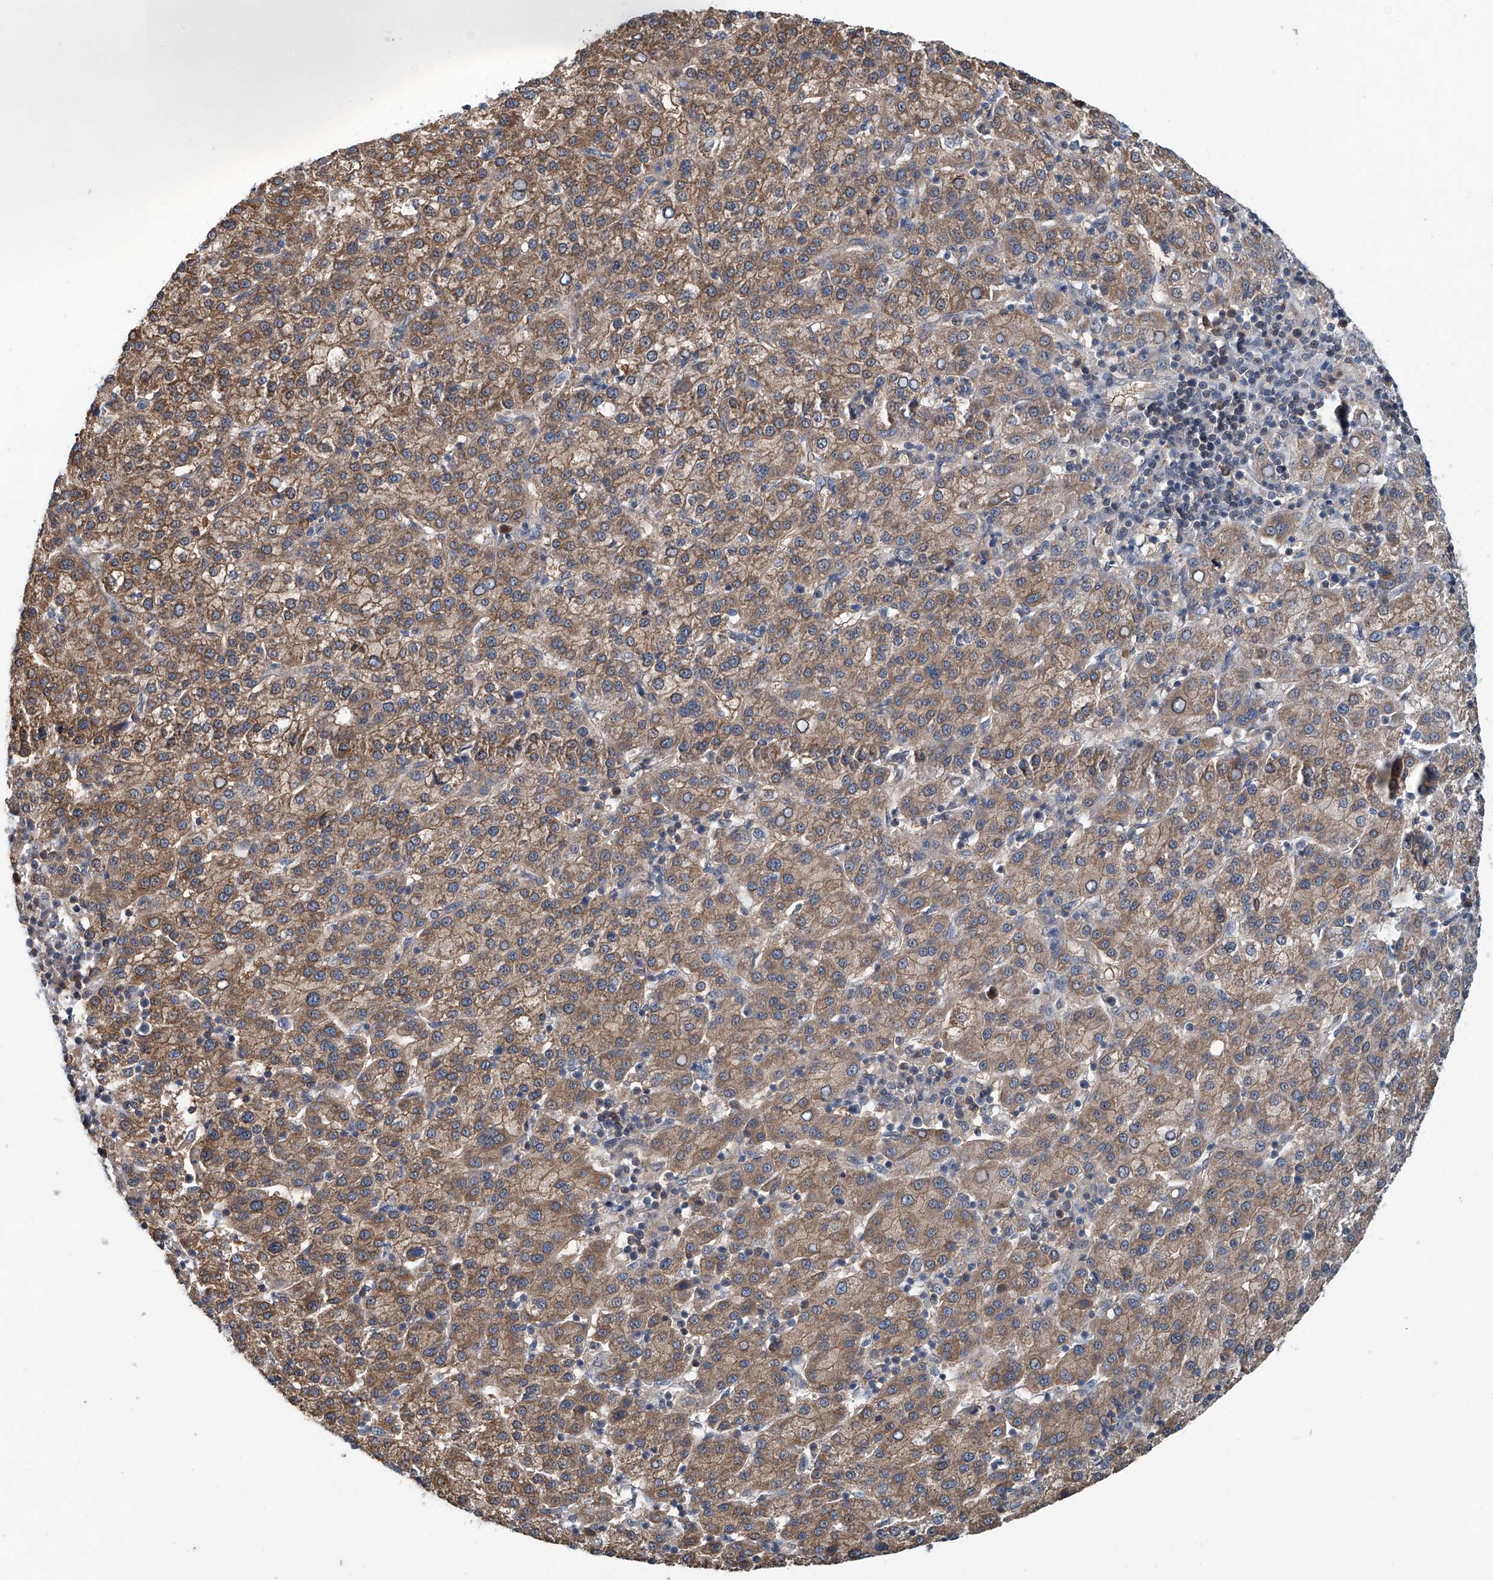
{"staining": {"intensity": "moderate", "quantity": ">75%", "location": "cytoplasmic/membranous"}, "tissue": "liver cancer", "cell_type": "Tumor cells", "image_type": "cancer", "snomed": [{"axis": "morphology", "description": "Carcinoma, Hepatocellular, NOS"}, {"axis": "topography", "description": "Liver"}], "caption": "Immunohistochemistry (IHC) micrograph of neoplastic tissue: liver cancer (hepatocellular carcinoma) stained using IHC shows medium levels of moderate protein expression localized specifically in the cytoplasmic/membranous of tumor cells, appearing as a cytoplasmic/membranous brown color.", "gene": "CLK1", "patient": {"sex": "female", "age": 58}}